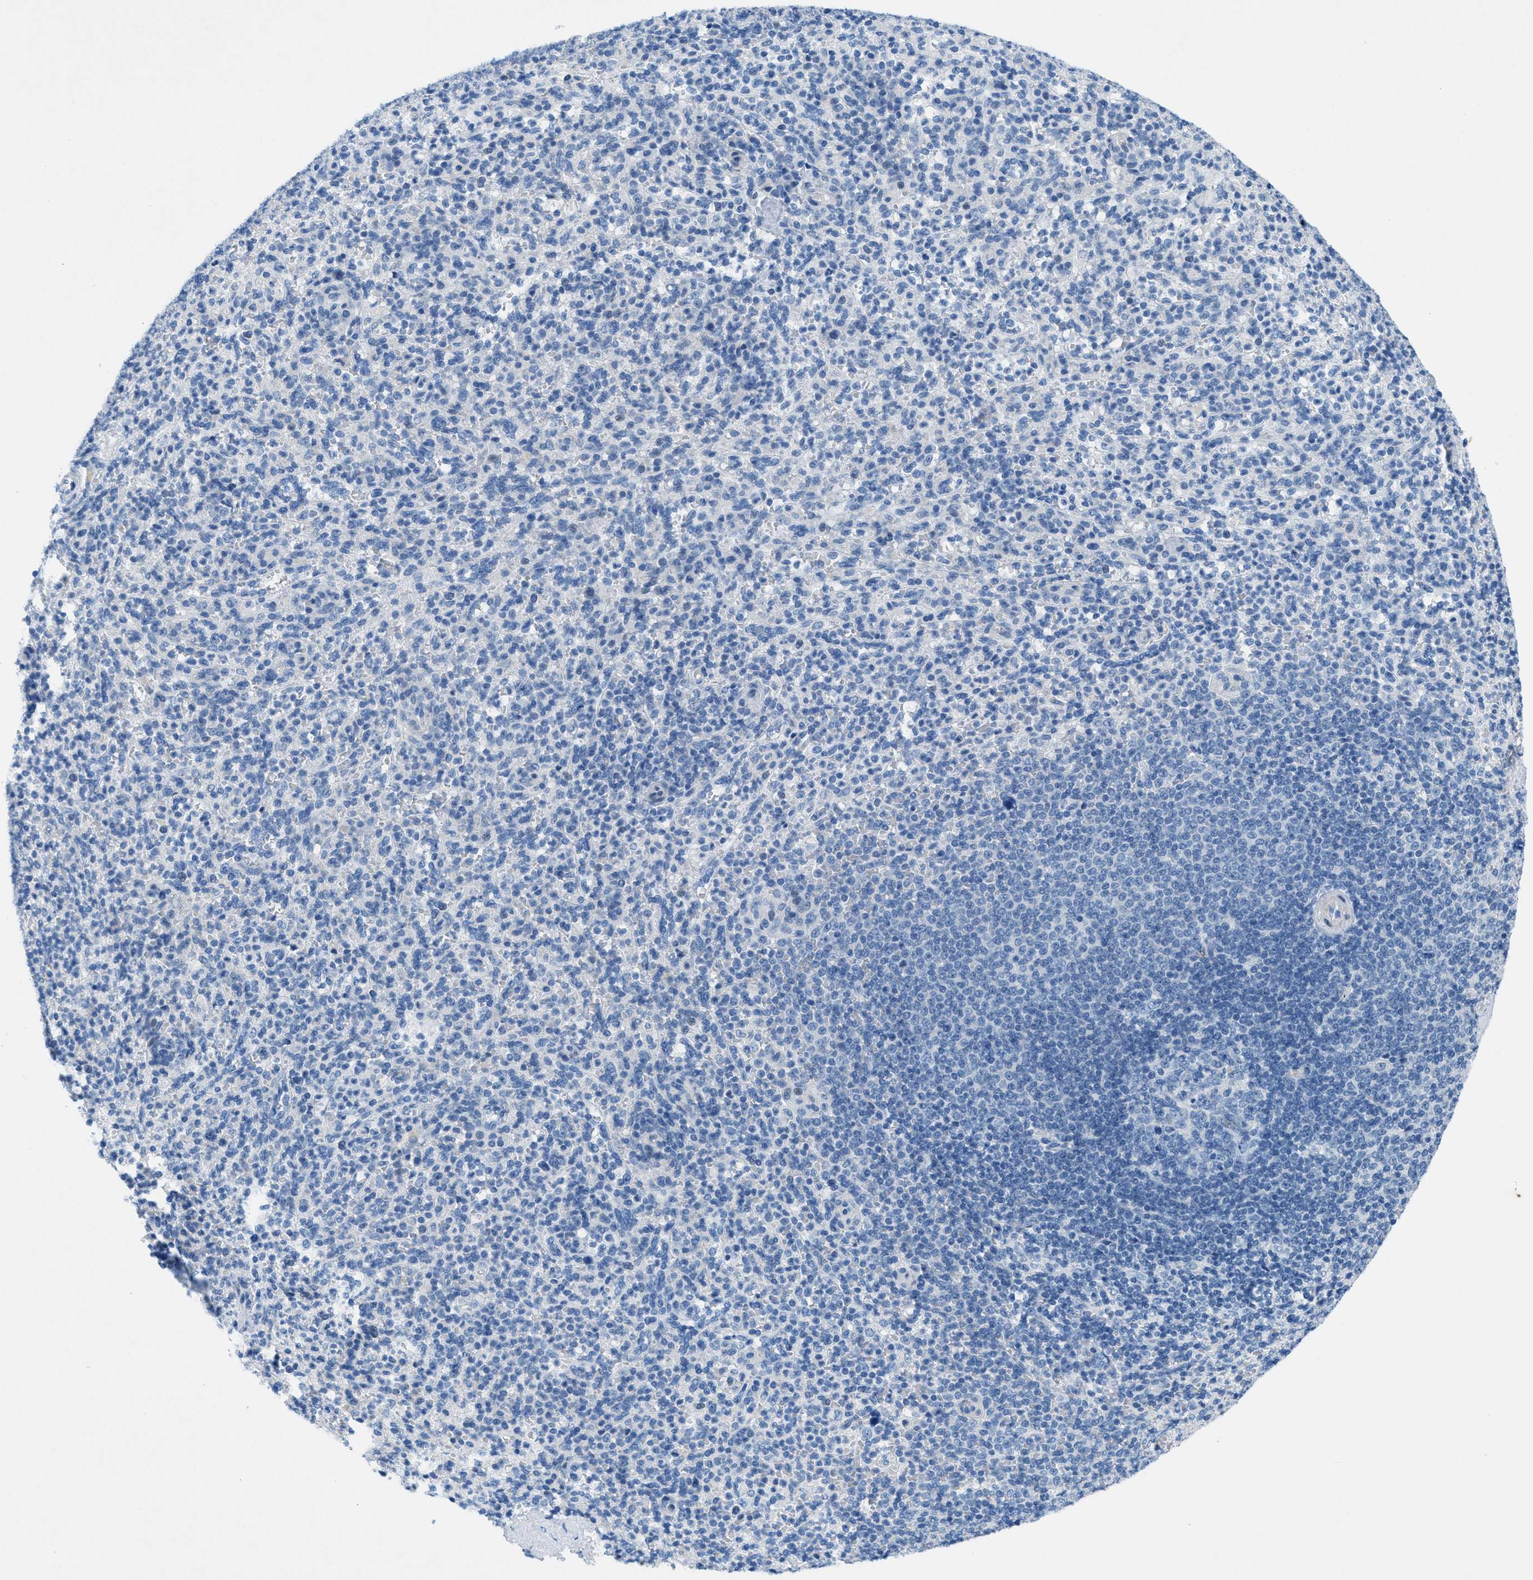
{"staining": {"intensity": "negative", "quantity": "none", "location": "none"}, "tissue": "spleen", "cell_type": "Cells in red pulp", "image_type": "normal", "snomed": [{"axis": "morphology", "description": "Normal tissue, NOS"}, {"axis": "topography", "description": "Spleen"}], "caption": "This photomicrograph is of unremarkable spleen stained with immunohistochemistry to label a protein in brown with the nuclei are counter-stained blue. There is no positivity in cells in red pulp.", "gene": "GALNT17", "patient": {"sex": "male", "age": 36}}